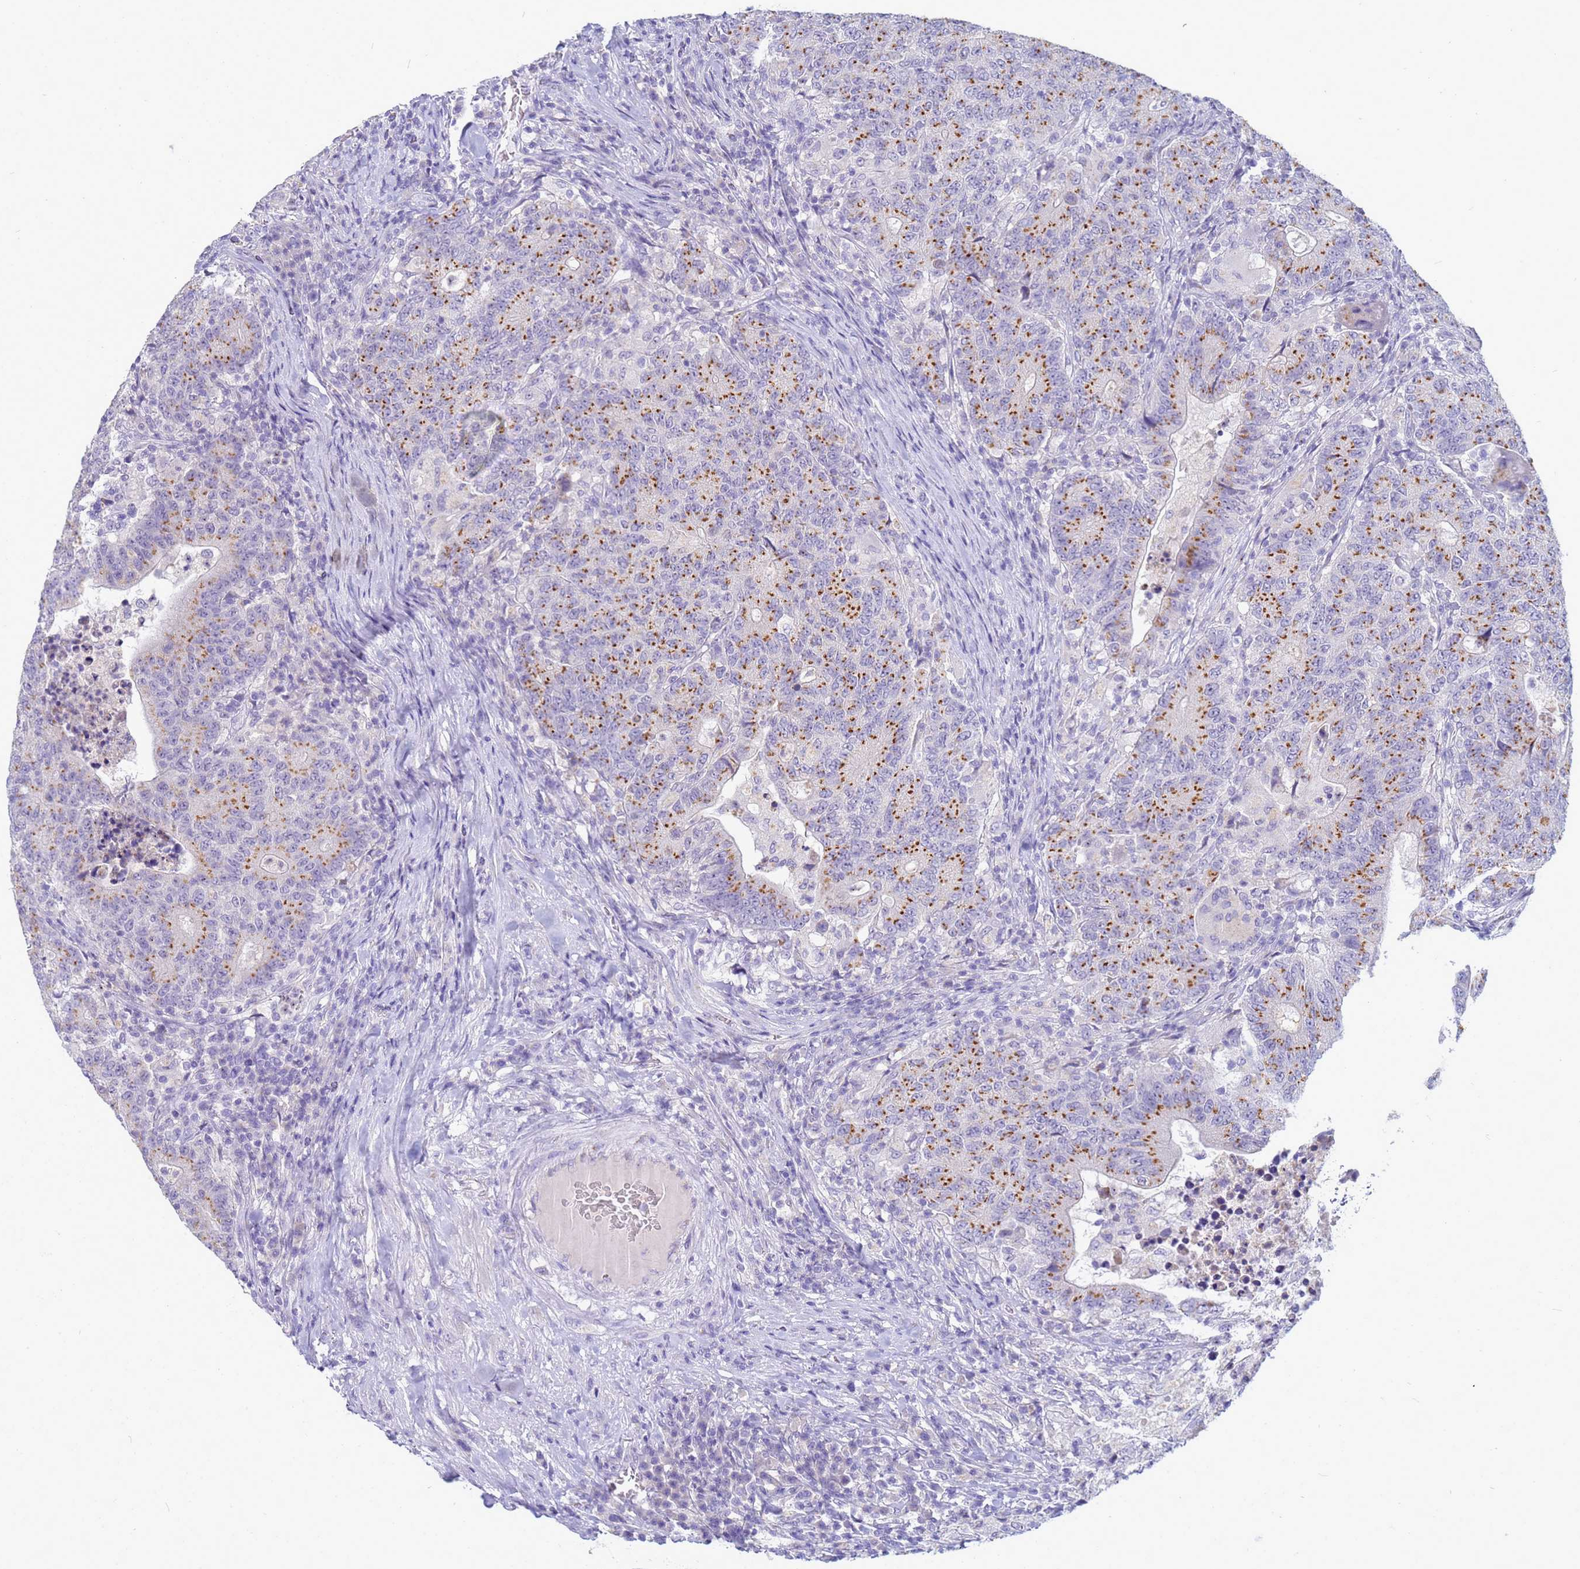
{"staining": {"intensity": "strong", "quantity": "25%-75%", "location": "cytoplasmic/membranous"}, "tissue": "colorectal cancer", "cell_type": "Tumor cells", "image_type": "cancer", "snomed": [{"axis": "morphology", "description": "Adenocarcinoma, NOS"}, {"axis": "topography", "description": "Colon"}], "caption": "This photomicrograph demonstrates colorectal cancer (adenocarcinoma) stained with IHC to label a protein in brown. The cytoplasmic/membranous of tumor cells show strong positivity for the protein. Nuclei are counter-stained blue.", "gene": "B3GNT8", "patient": {"sex": "female", "age": 75}}